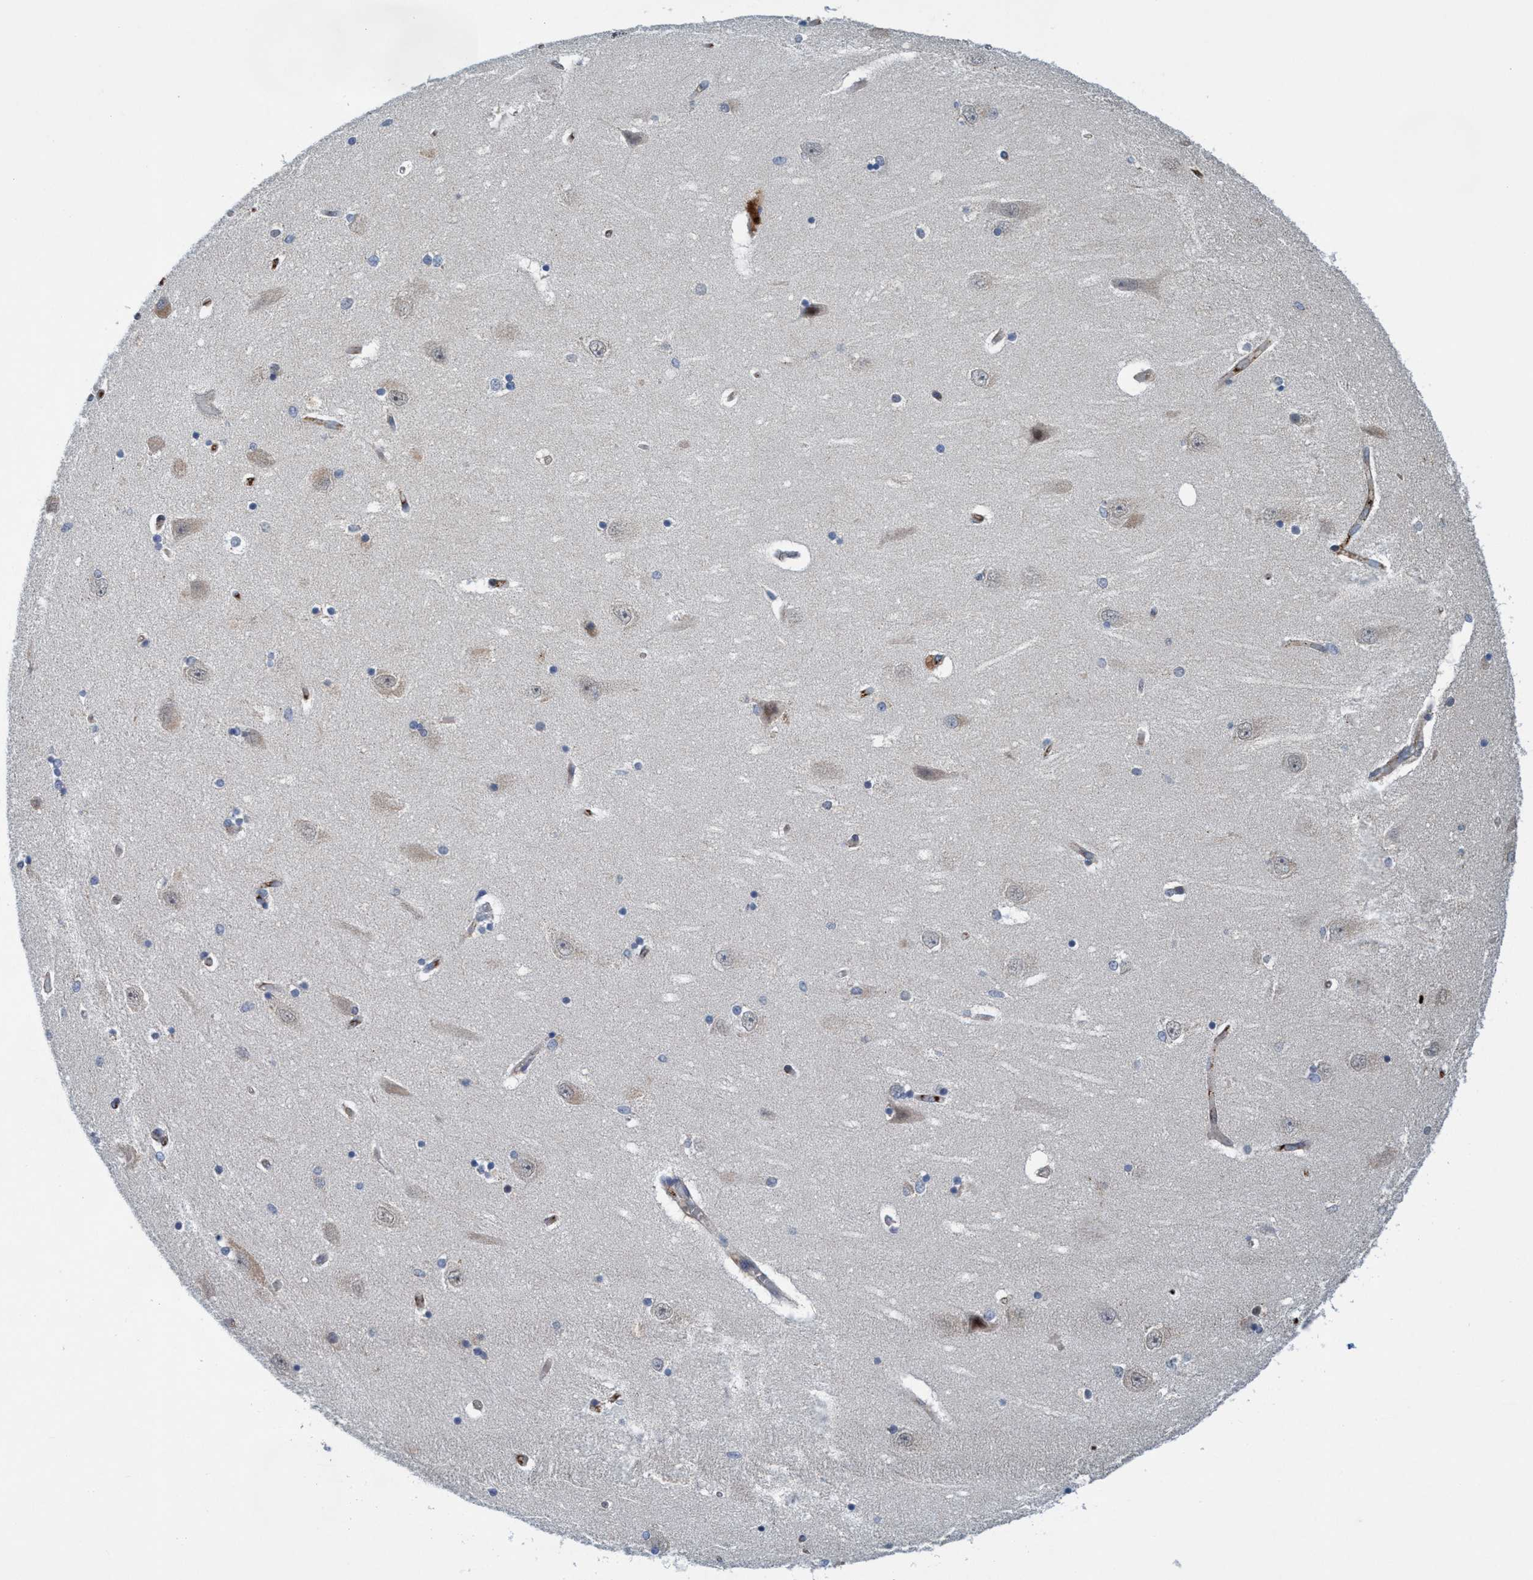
{"staining": {"intensity": "weak", "quantity": "<25%", "location": "cytoplasmic/membranous"}, "tissue": "hippocampus", "cell_type": "Glial cells", "image_type": "normal", "snomed": [{"axis": "morphology", "description": "Normal tissue, NOS"}, {"axis": "topography", "description": "Hippocampus"}], "caption": "Immunohistochemistry image of normal hippocampus stained for a protein (brown), which displays no staining in glial cells. Nuclei are stained in blue.", "gene": "TRIM65", "patient": {"sex": "female", "age": 54}}